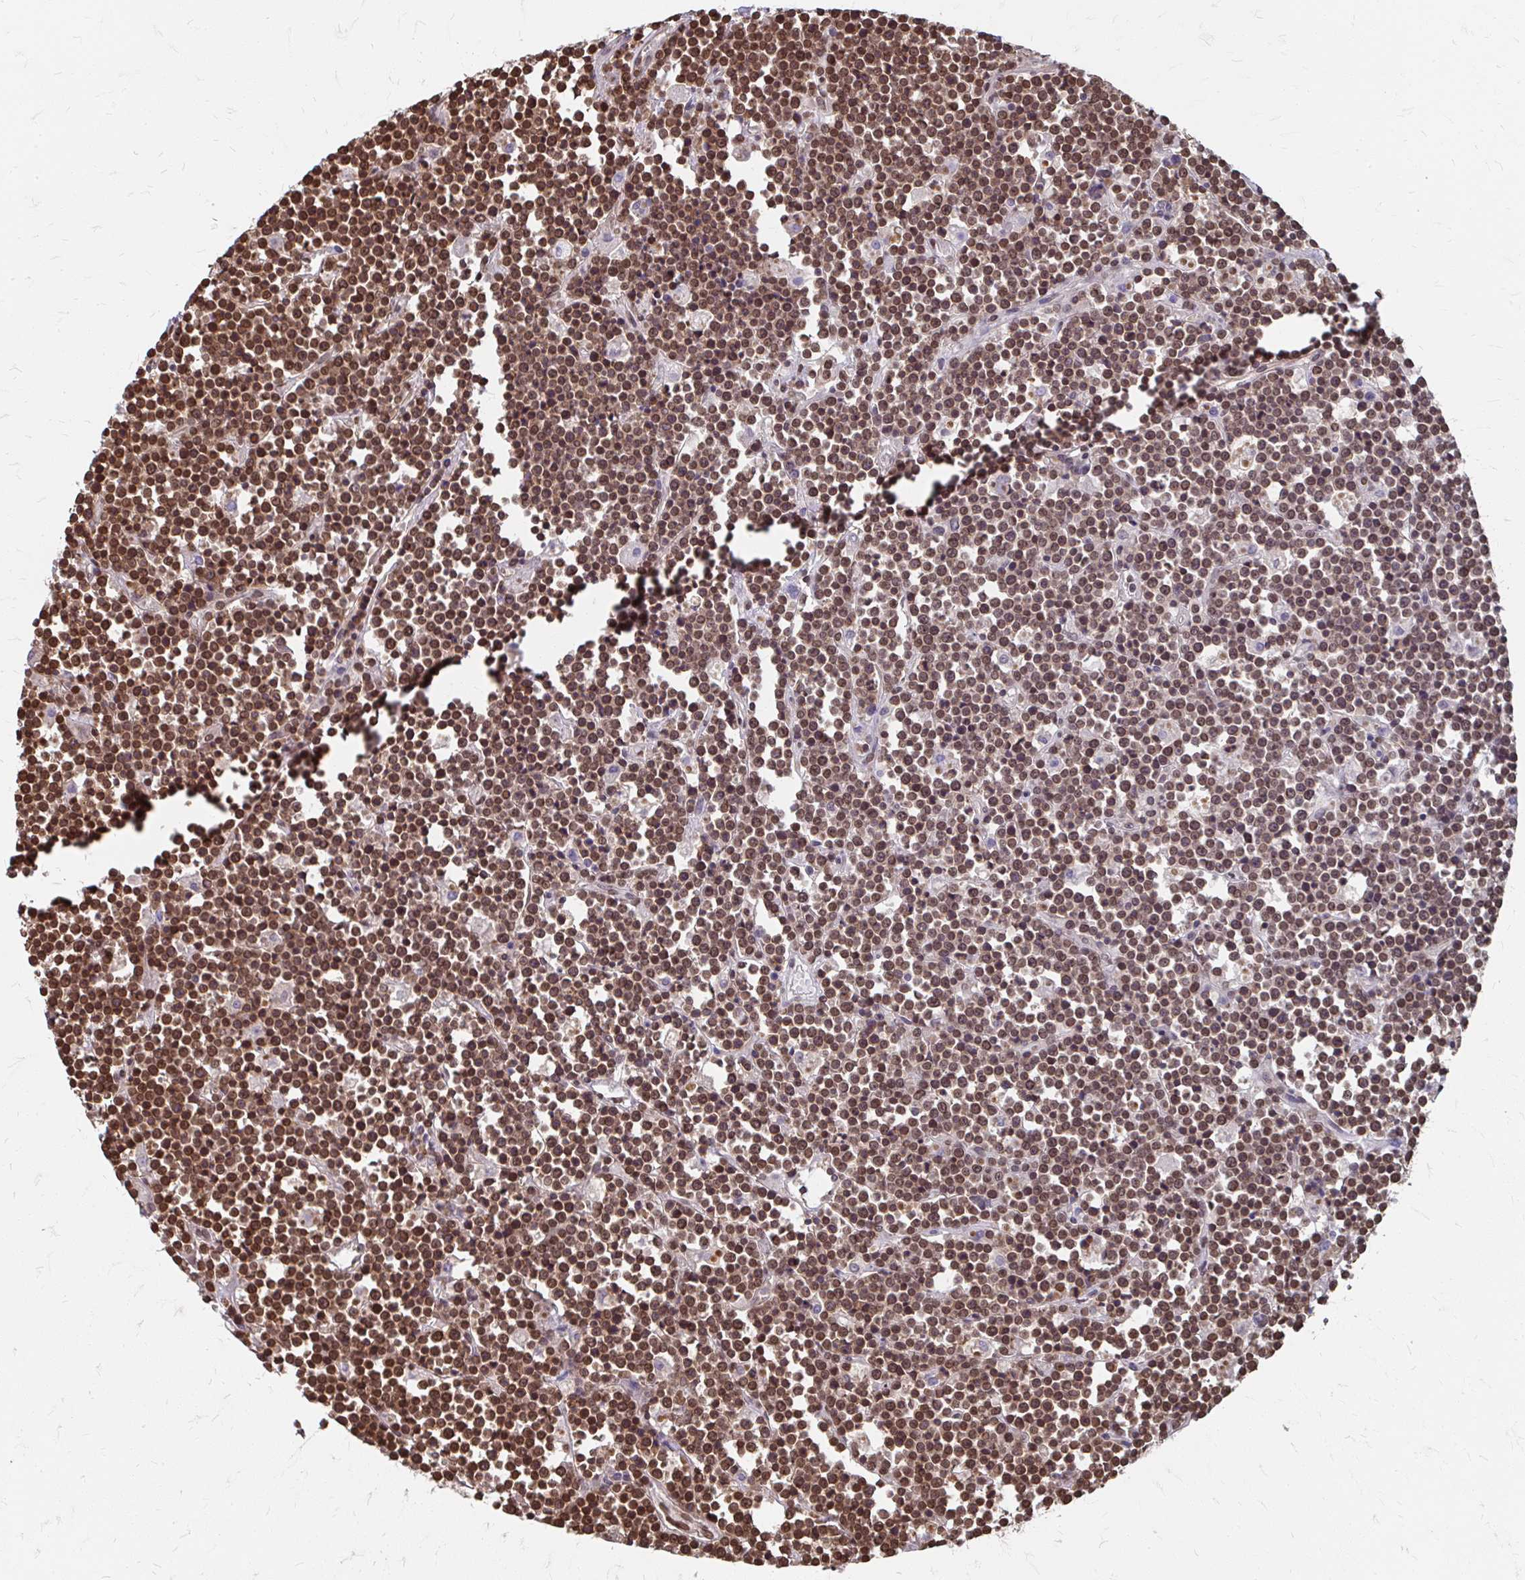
{"staining": {"intensity": "moderate", "quantity": ">75%", "location": "nuclear"}, "tissue": "lymphoma", "cell_type": "Tumor cells", "image_type": "cancer", "snomed": [{"axis": "morphology", "description": "Malignant lymphoma, non-Hodgkin's type, High grade"}, {"axis": "topography", "description": "Ovary"}], "caption": "The histopathology image demonstrates a brown stain indicating the presence of a protein in the nuclear of tumor cells in malignant lymphoma, non-Hodgkin's type (high-grade).", "gene": "XPO1", "patient": {"sex": "female", "age": 56}}